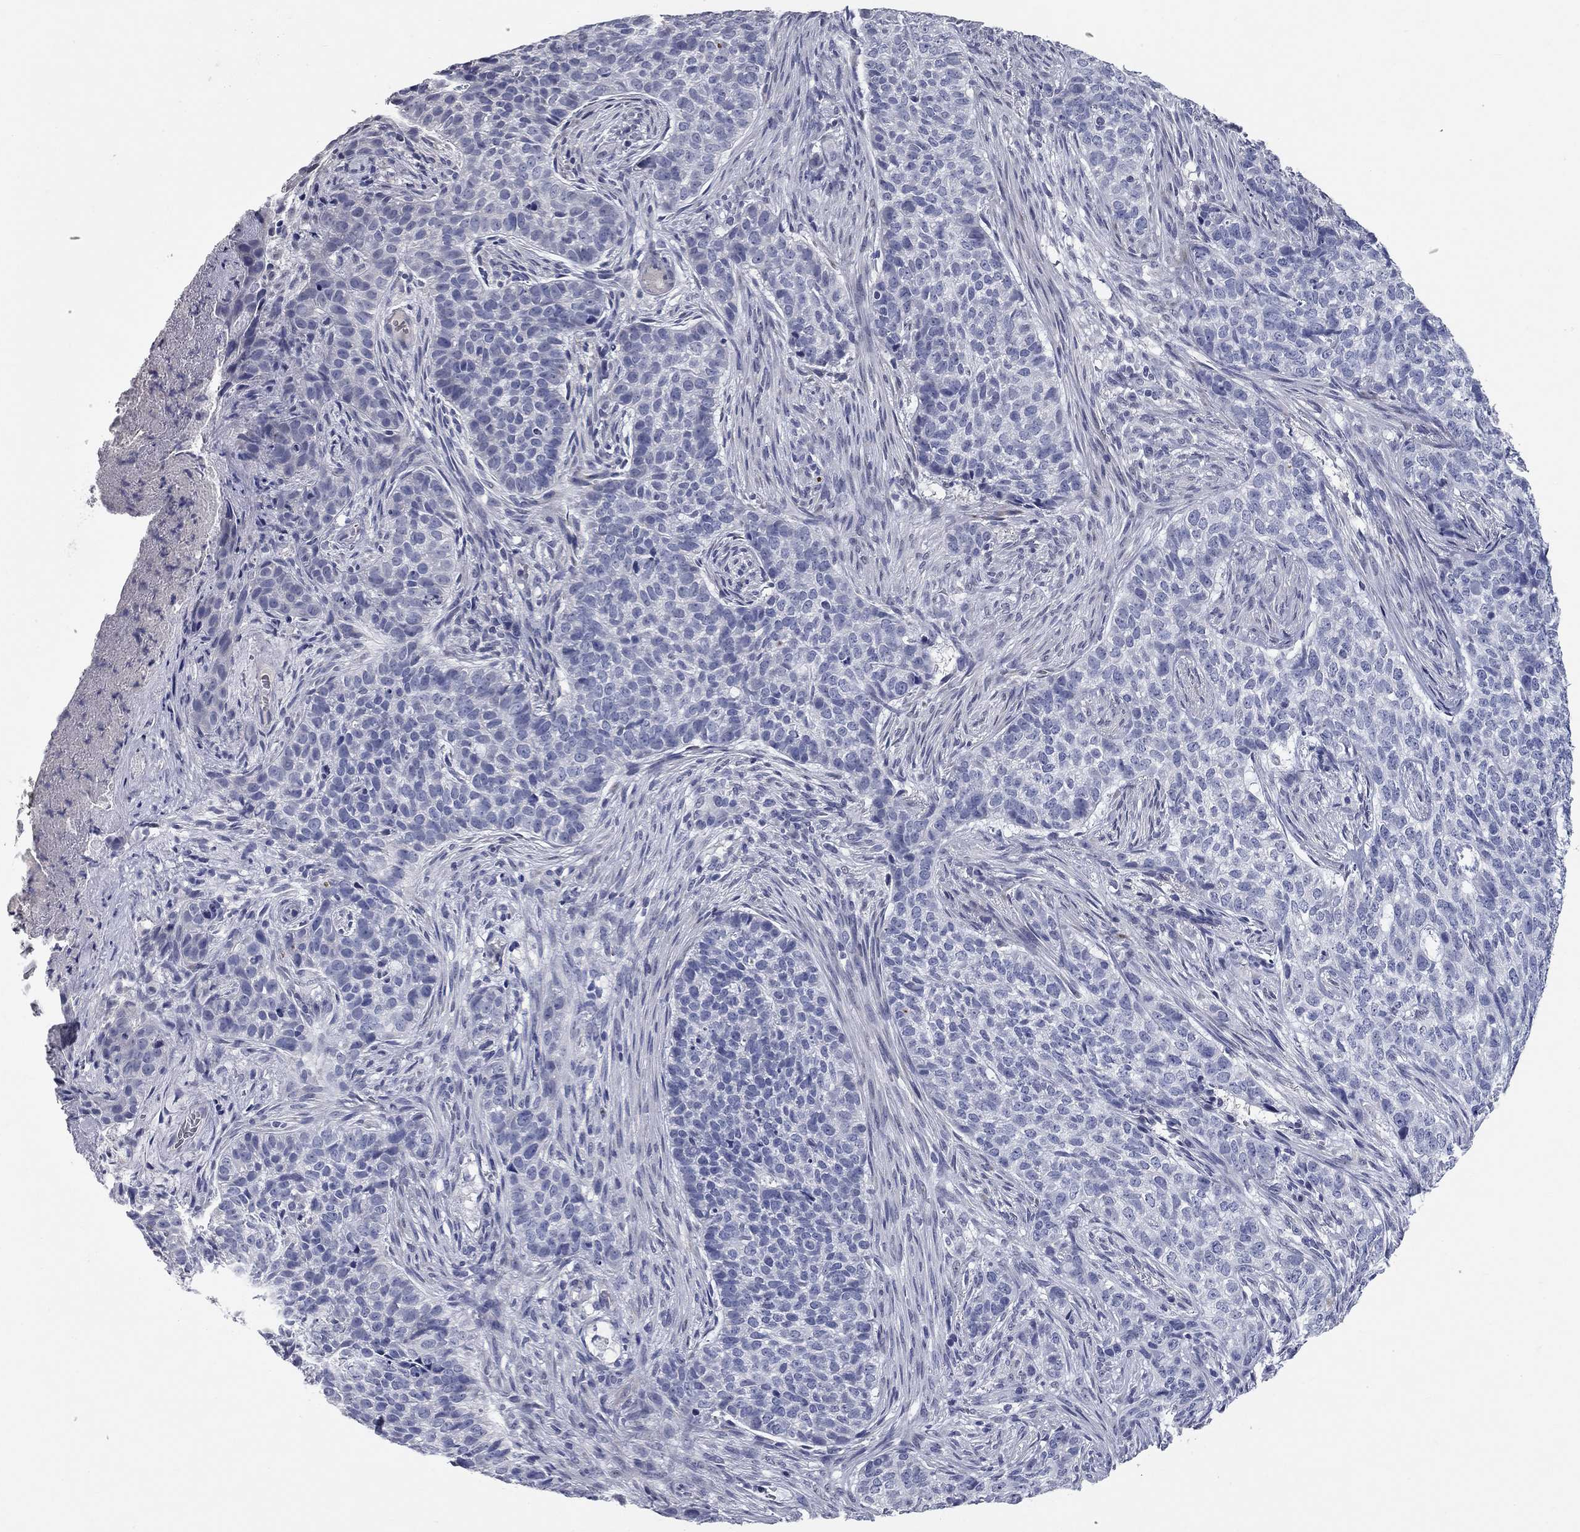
{"staining": {"intensity": "negative", "quantity": "none", "location": "none"}, "tissue": "skin cancer", "cell_type": "Tumor cells", "image_type": "cancer", "snomed": [{"axis": "morphology", "description": "Basal cell carcinoma"}, {"axis": "topography", "description": "Skin"}], "caption": "This is an immunohistochemistry (IHC) histopathology image of basal cell carcinoma (skin). There is no positivity in tumor cells.", "gene": "SYT12", "patient": {"sex": "female", "age": 69}}